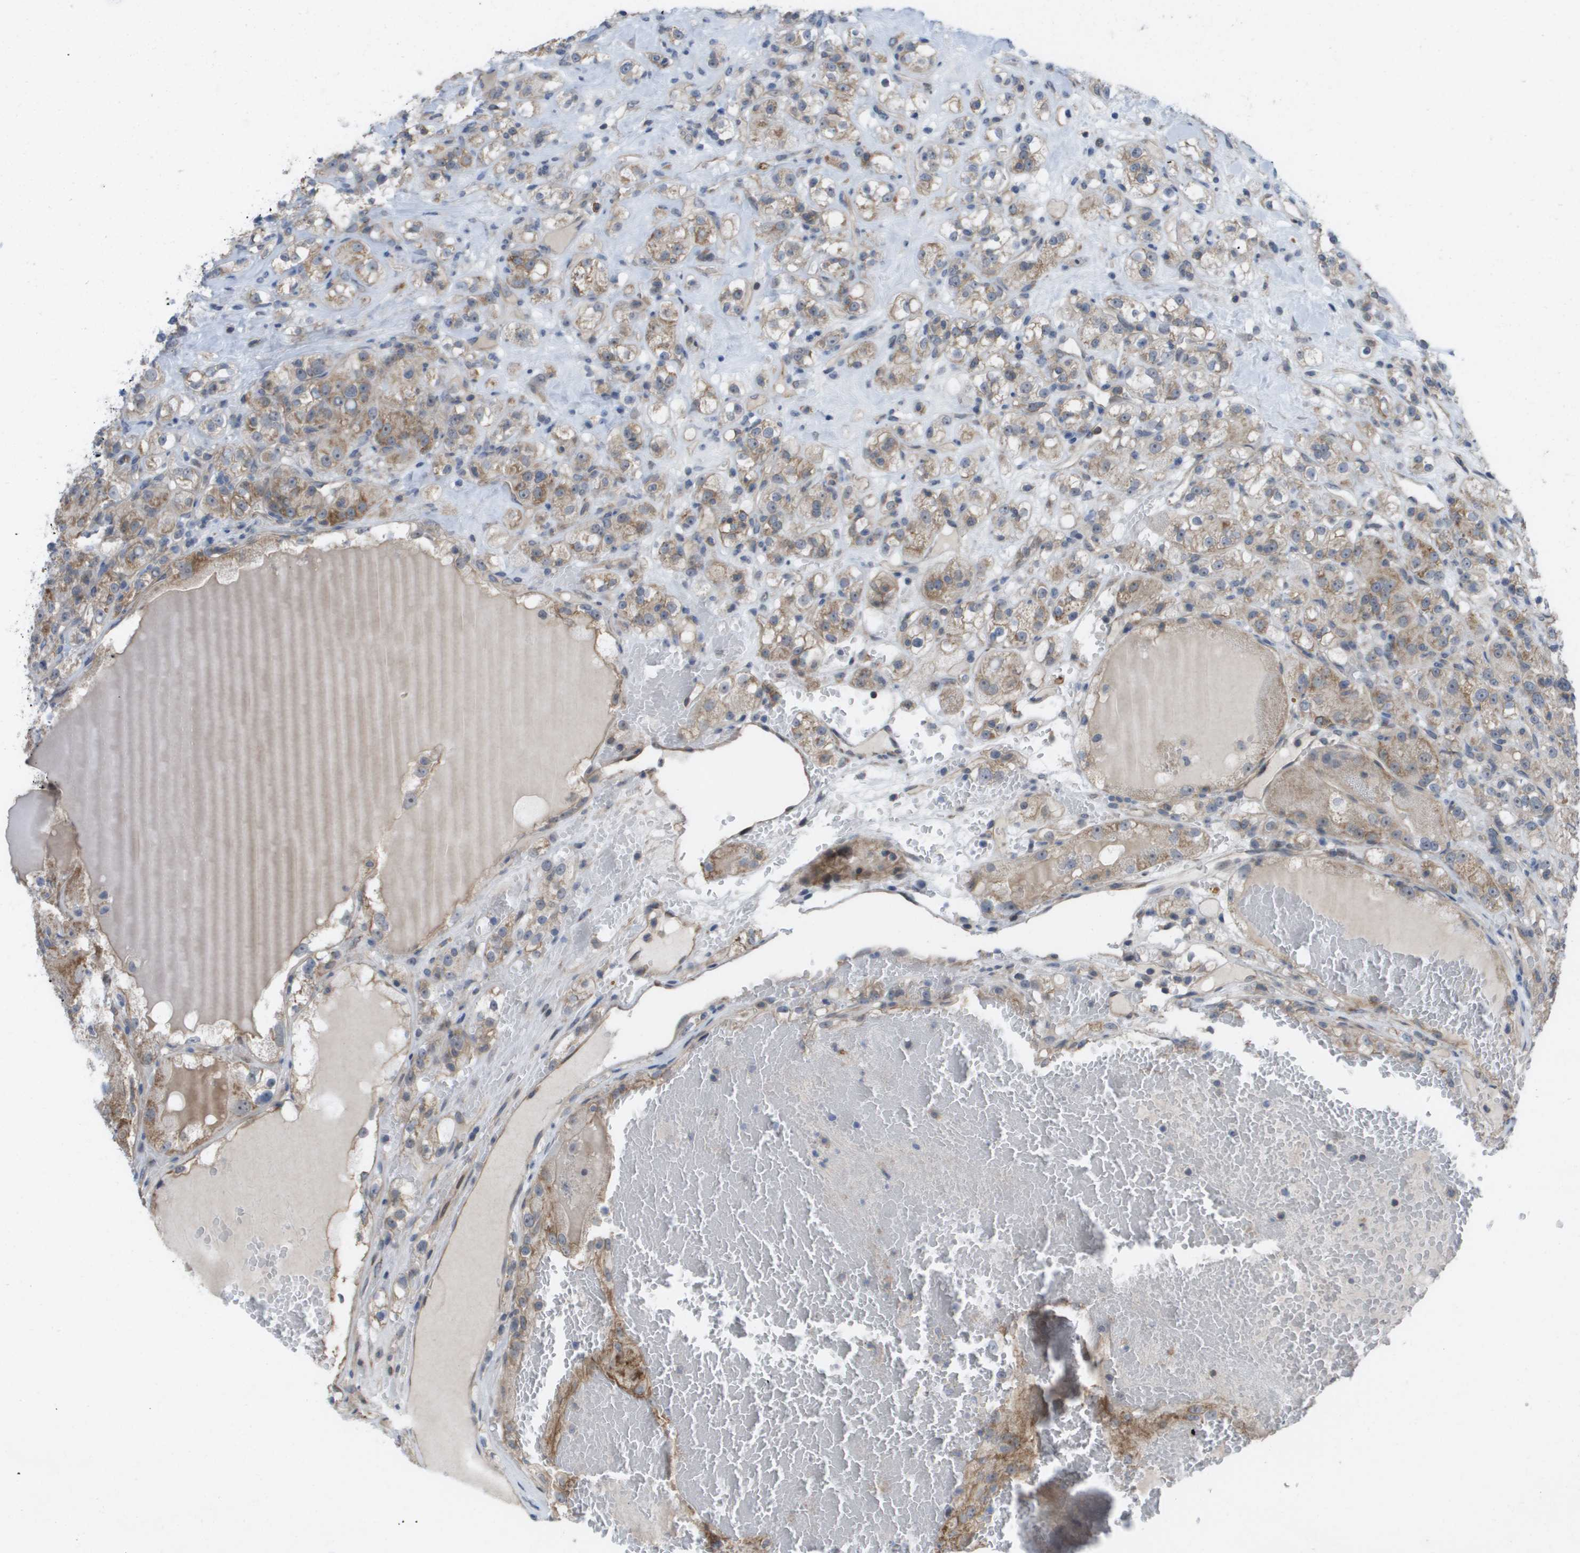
{"staining": {"intensity": "moderate", "quantity": "25%-75%", "location": "cytoplasmic/membranous"}, "tissue": "renal cancer", "cell_type": "Tumor cells", "image_type": "cancer", "snomed": [{"axis": "morphology", "description": "Normal tissue, NOS"}, {"axis": "morphology", "description": "Adenocarcinoma, NOS"}, {"axis": "topography", "description": "Kidney"}], "caption": "Protein staining of renal adenocarcinoma tissue shows moderate cytoplasmic/membranous staining in approximately 25%-75% of tumor cells. The staining is performed using DAB (3,3'-diaminobenzidine) brown chromogen to label protein expression. The nuclei are counter-stained blue using hematoxylin.", "gene": "MTARC2", "patient": {"sex": "male", "age": 61}}